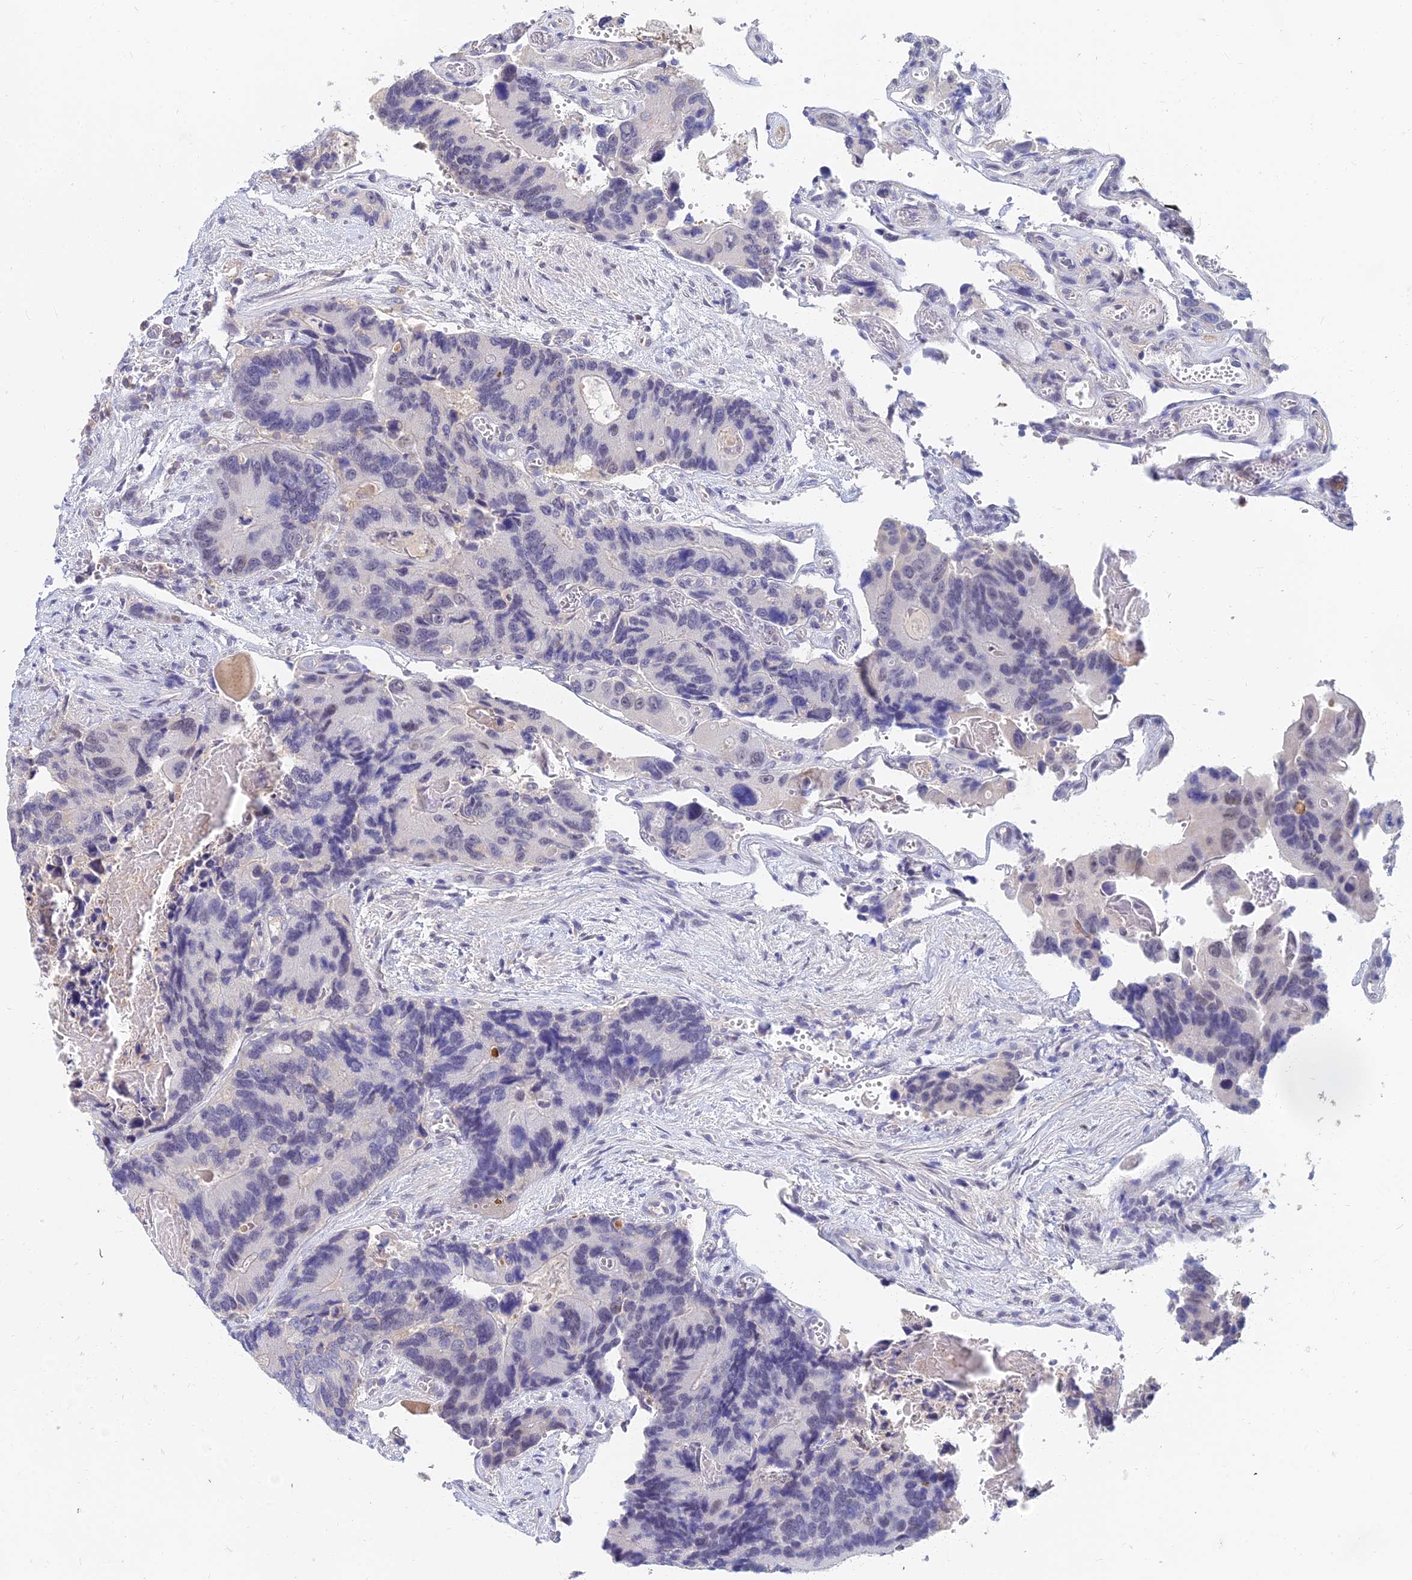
{"staining": {"intensity": "negative", "quantity": "none", "location": "none"}, "tissue": "colorectal cancer", "cell_type": "Tumor cells", "image_type": "cancer", "snomed": [{"axis": "morphology", "description": "Adenocarcinoma, NOS"}, {"axis": "topography", "description": "Colon"}], "caption": "An immunohistochemistry (IHC) image of adenocarcinoma (colorectal) is shown. There is no staining in tumor cells of adenocarcinoma (colorectal).", "gene": "B3GALT4", "patient": {"sex": "male", "age": 84}}